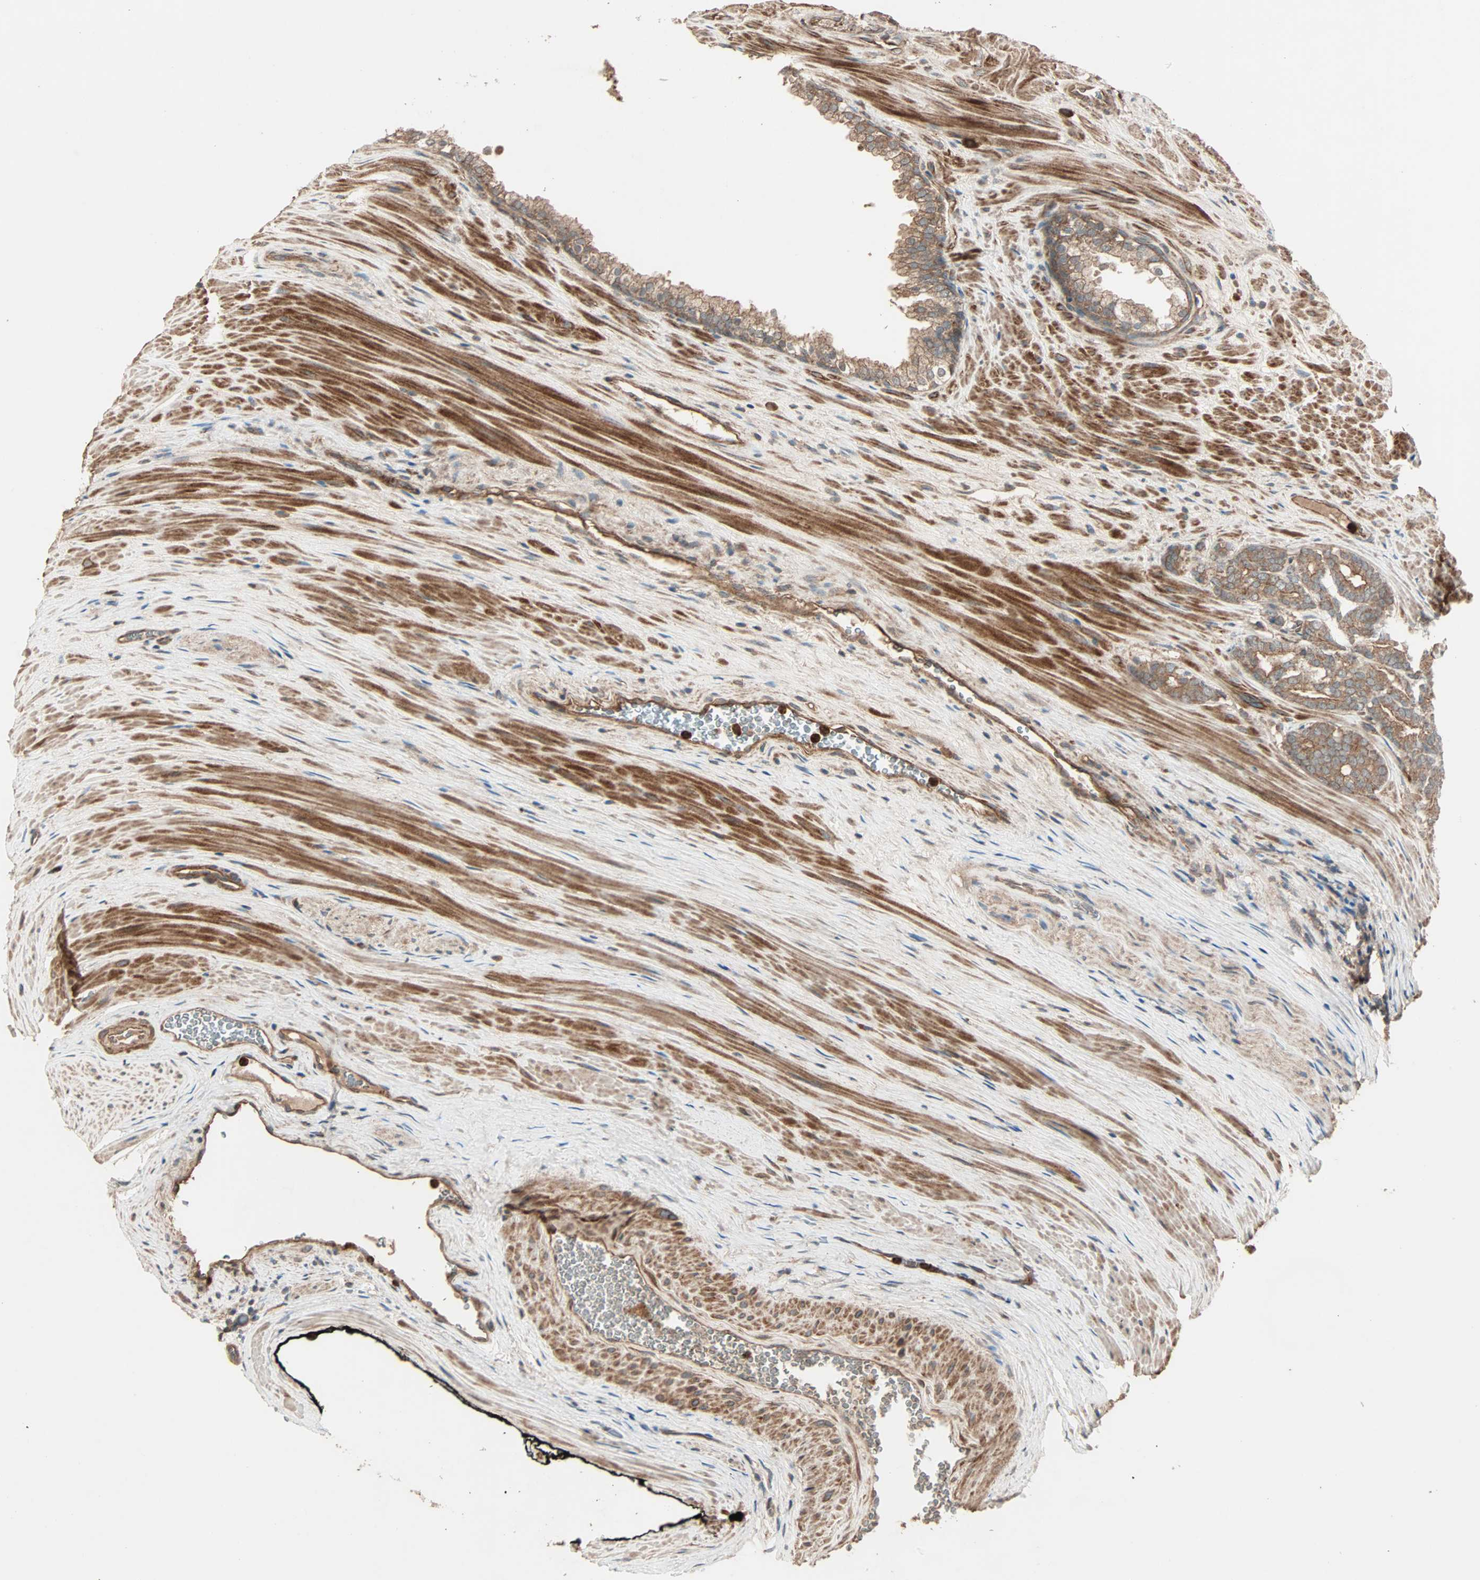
{"staining": {"intensity": "moderate", "quantity": ">75%", "location": "cytoplasmic/membranous"}, "tissue": "prostate cancer", "cell_type": "Tumor cells", "image_type": "cancer", "snomed": [{"axis": "morphology", "description": "Adenocarcinoma, Low grade"}, {"axis": "topography", "description": "Prostate"}], "caption": "Immunohistochemical staining of prostate cancer exhibits moderate cytoplasmic/membranous protein positivity in about >75% of tumor cells.", "gene": "GCK", "patient": {"sex": "male", "age": 58}}